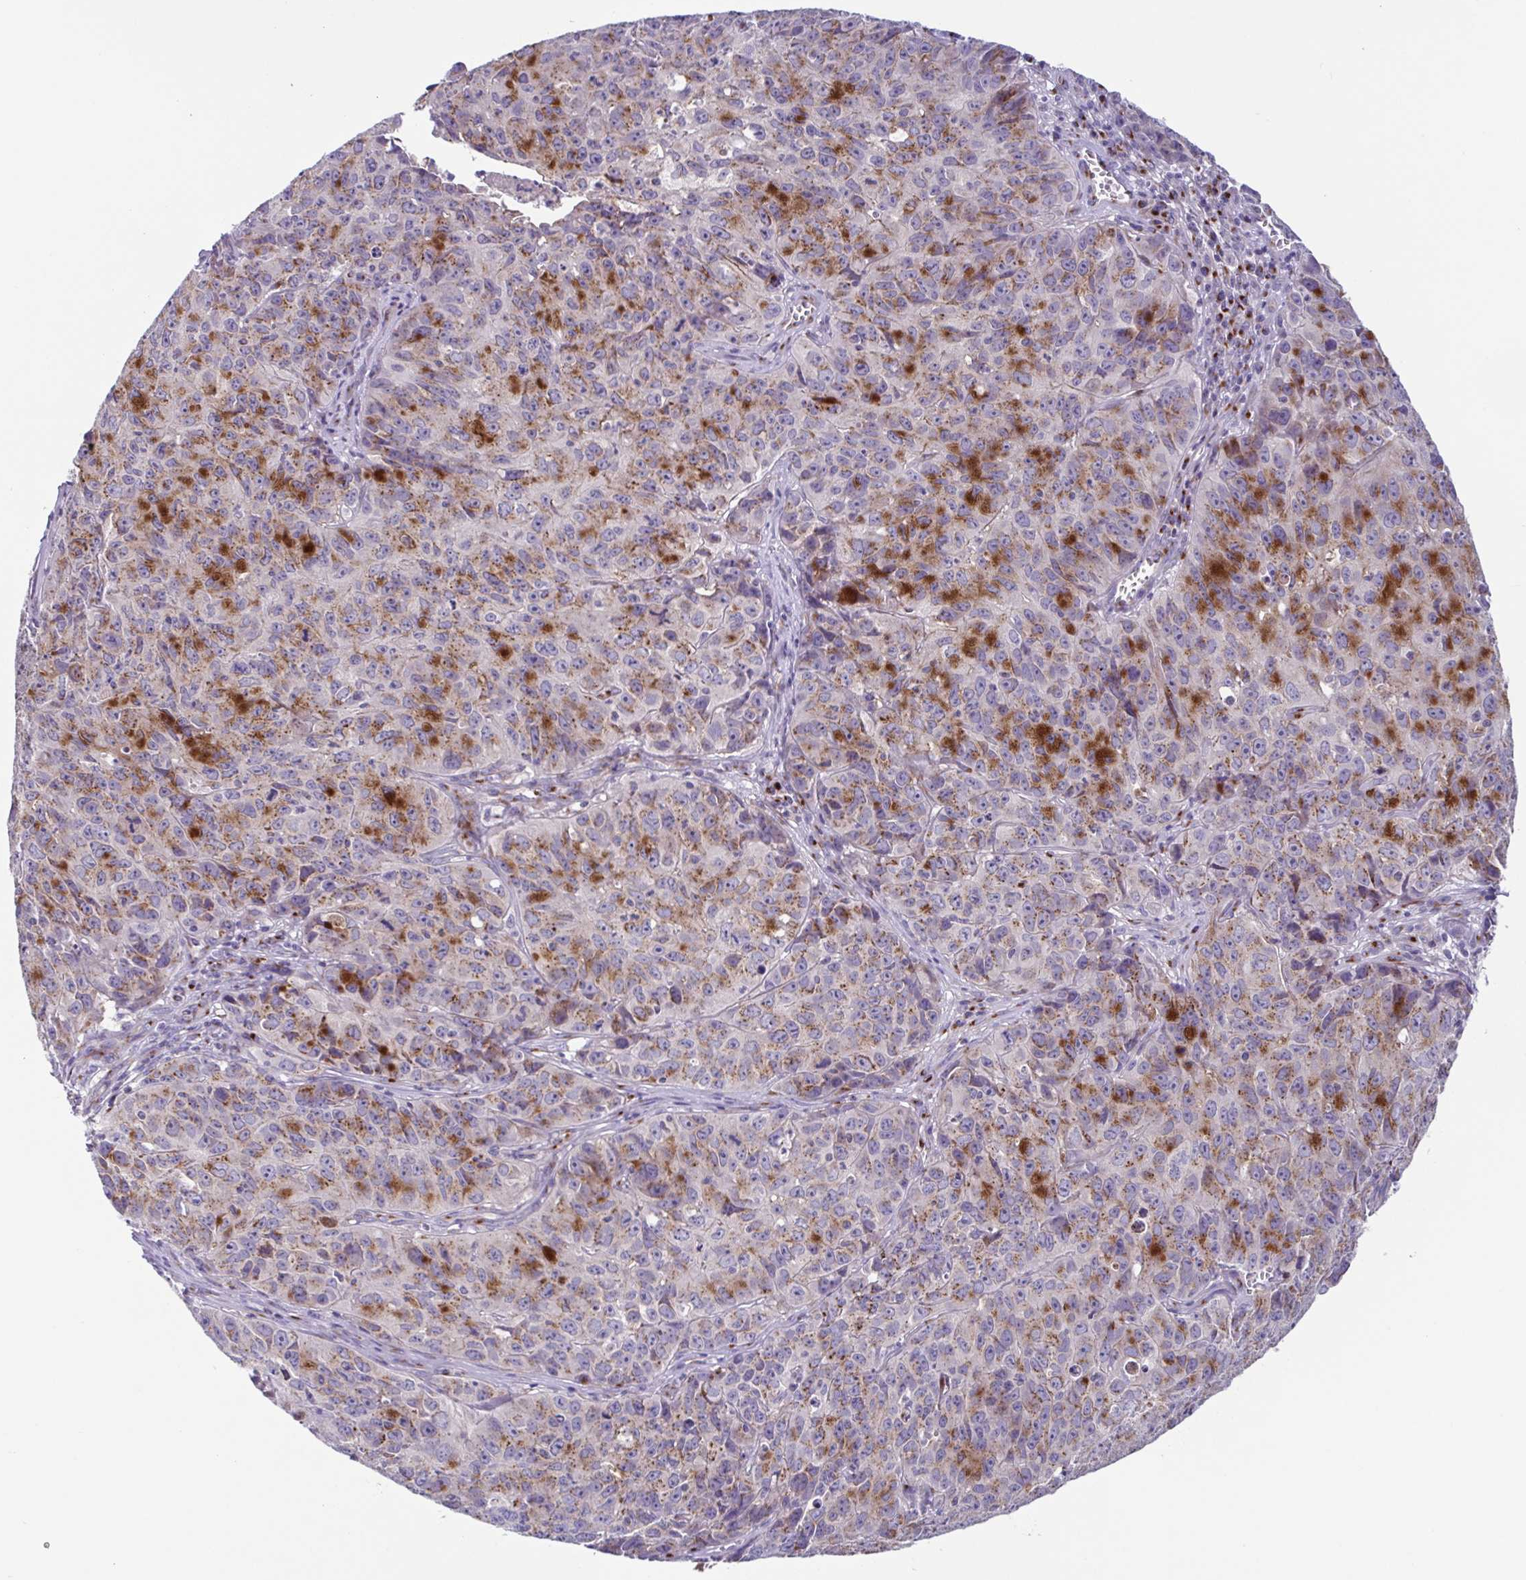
{"staining": {"intensity": "strong", "quantity": "25%-75%", "location": "cytoplasmic/membranous"}, "tissue": "cervical cancer", "cell_type": "Tumor cells", "image_type": "cancer", "snomed": [{"axis": "morphology", "description": "Squamous cell carcinoma, NOS"}, {"axis": "topography", "description": "Cervix"}], "caption": "Protein staining of cervical cancer (squamous cell carcinoma) tissue exhibits strong cytoplasmic/membranous expression in approximately 25%-75% of tumor cells. (brown staining indicates protein expression, while blue staining denotes nuclei).", "gene": "COL17A1", "patient": {"sex": "female", "age": 28}}